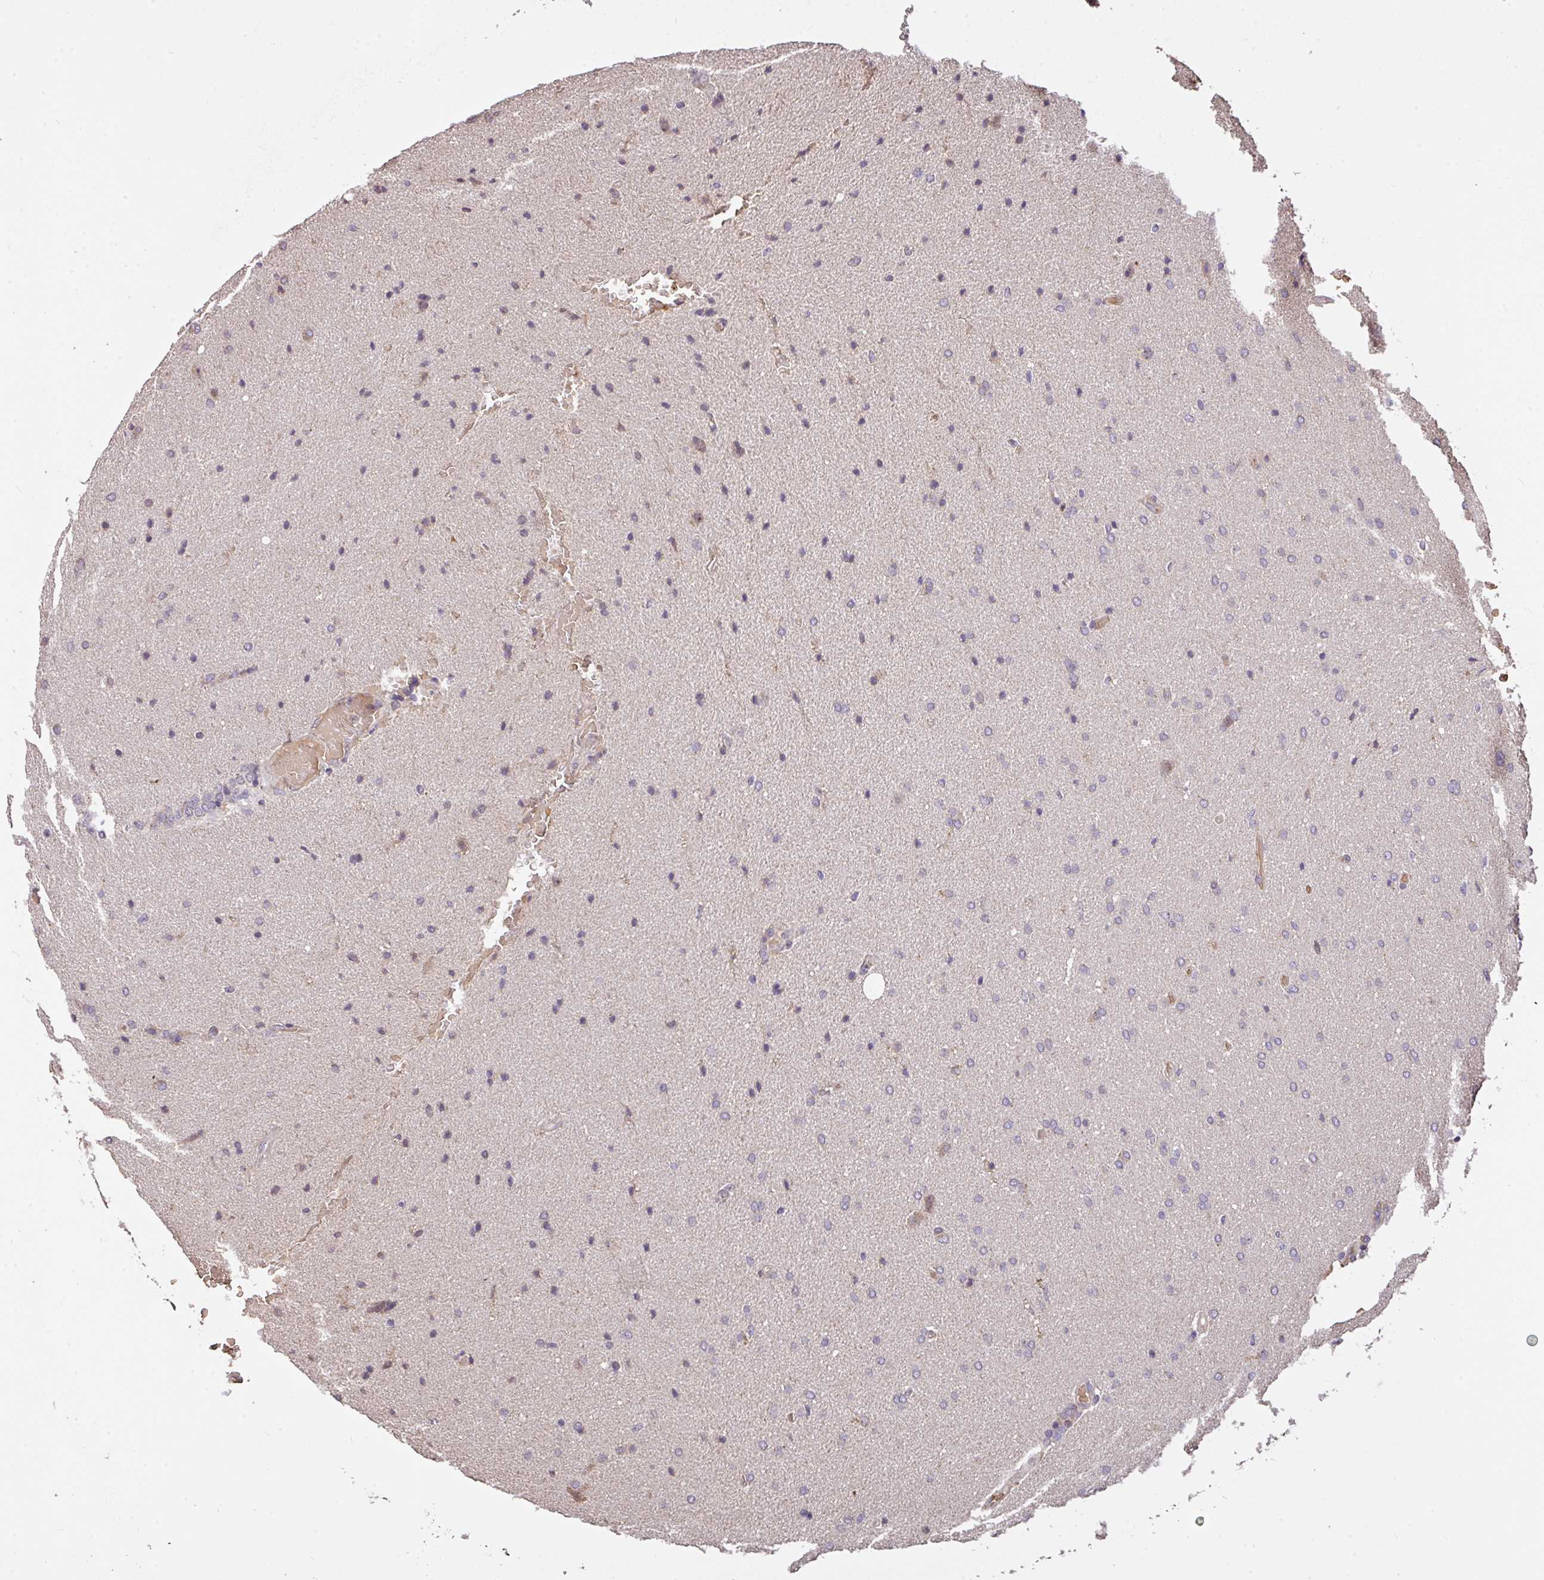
{"staining": {"intensity": "negative", "quantity": "none", "location": "none"}, "tissue": "glioma", "cell_type": "Tumor cells", "image_type": "cancer", "snomed": [{"axis": "morphology", "description": "Glioma, malignant, High grade"}, {"axis": "topography", "description": "Brain"}], "caption": "Immunohistochemistry photomicrograph of human glioma stained for a protein (brown), which demonstrates no positivity in tumor cells.", "gene": "C1QTNF9B", "patient": {"sex": "male", "age": 56}}